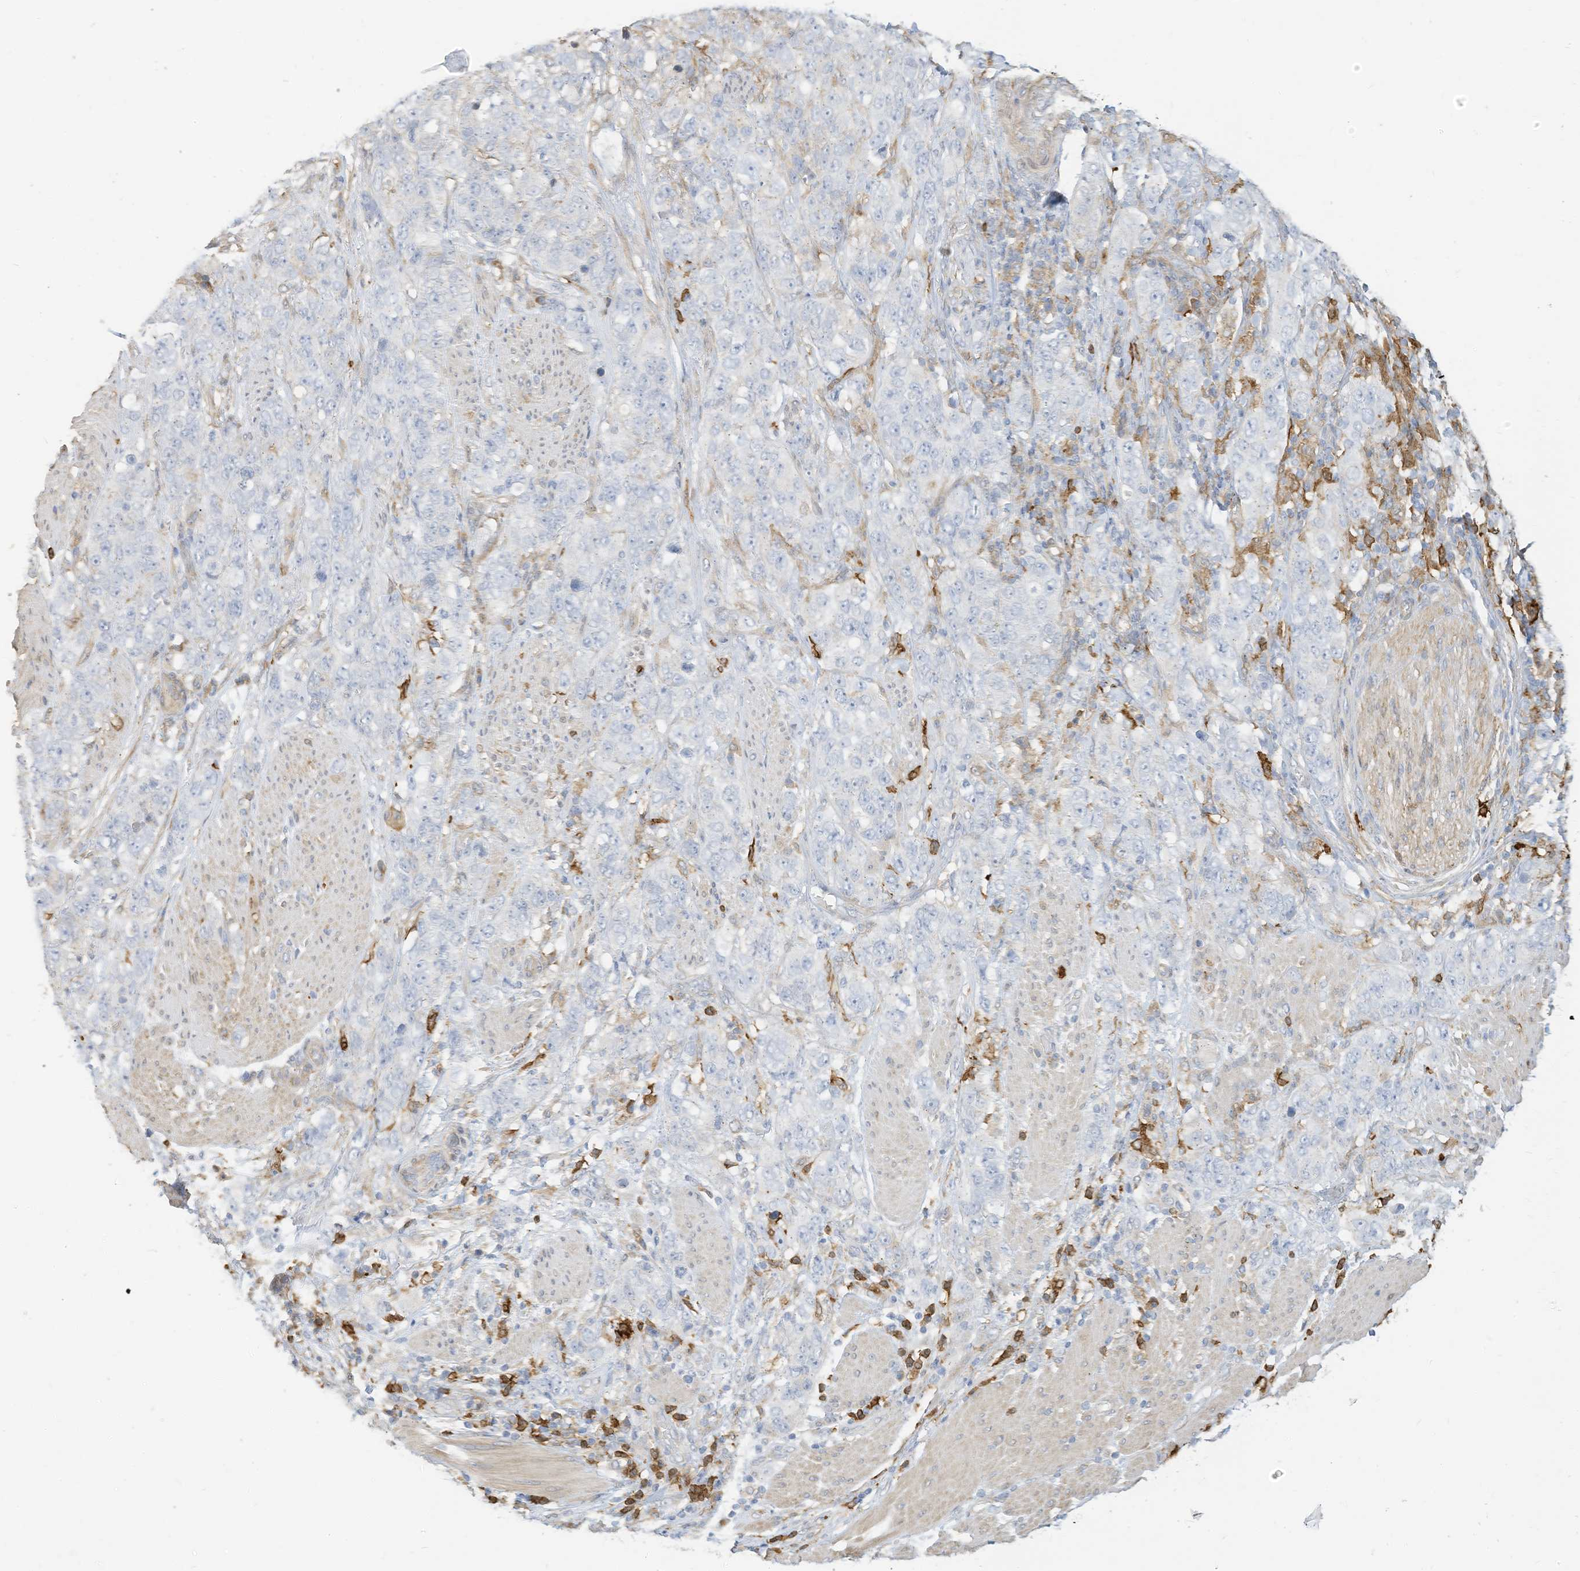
{"staining": {"intensity": "negative", "quantity": "none", "location": "none"}, "tissue": "stomach cancer", "cell_type": "Tumor cells", "image_type": "cancer", "snomed": [{"axis": "morphology", "description": "Adenocarcinoma, NOS"}, {"axis": "topography", "description": "Stomach"}], "caption": "Photomicrograph shows no significant protein positivity in tumor cells of stomach cancer.", "gene": "ATP13A1", "patient": {"sex": "male", "age": 48}}